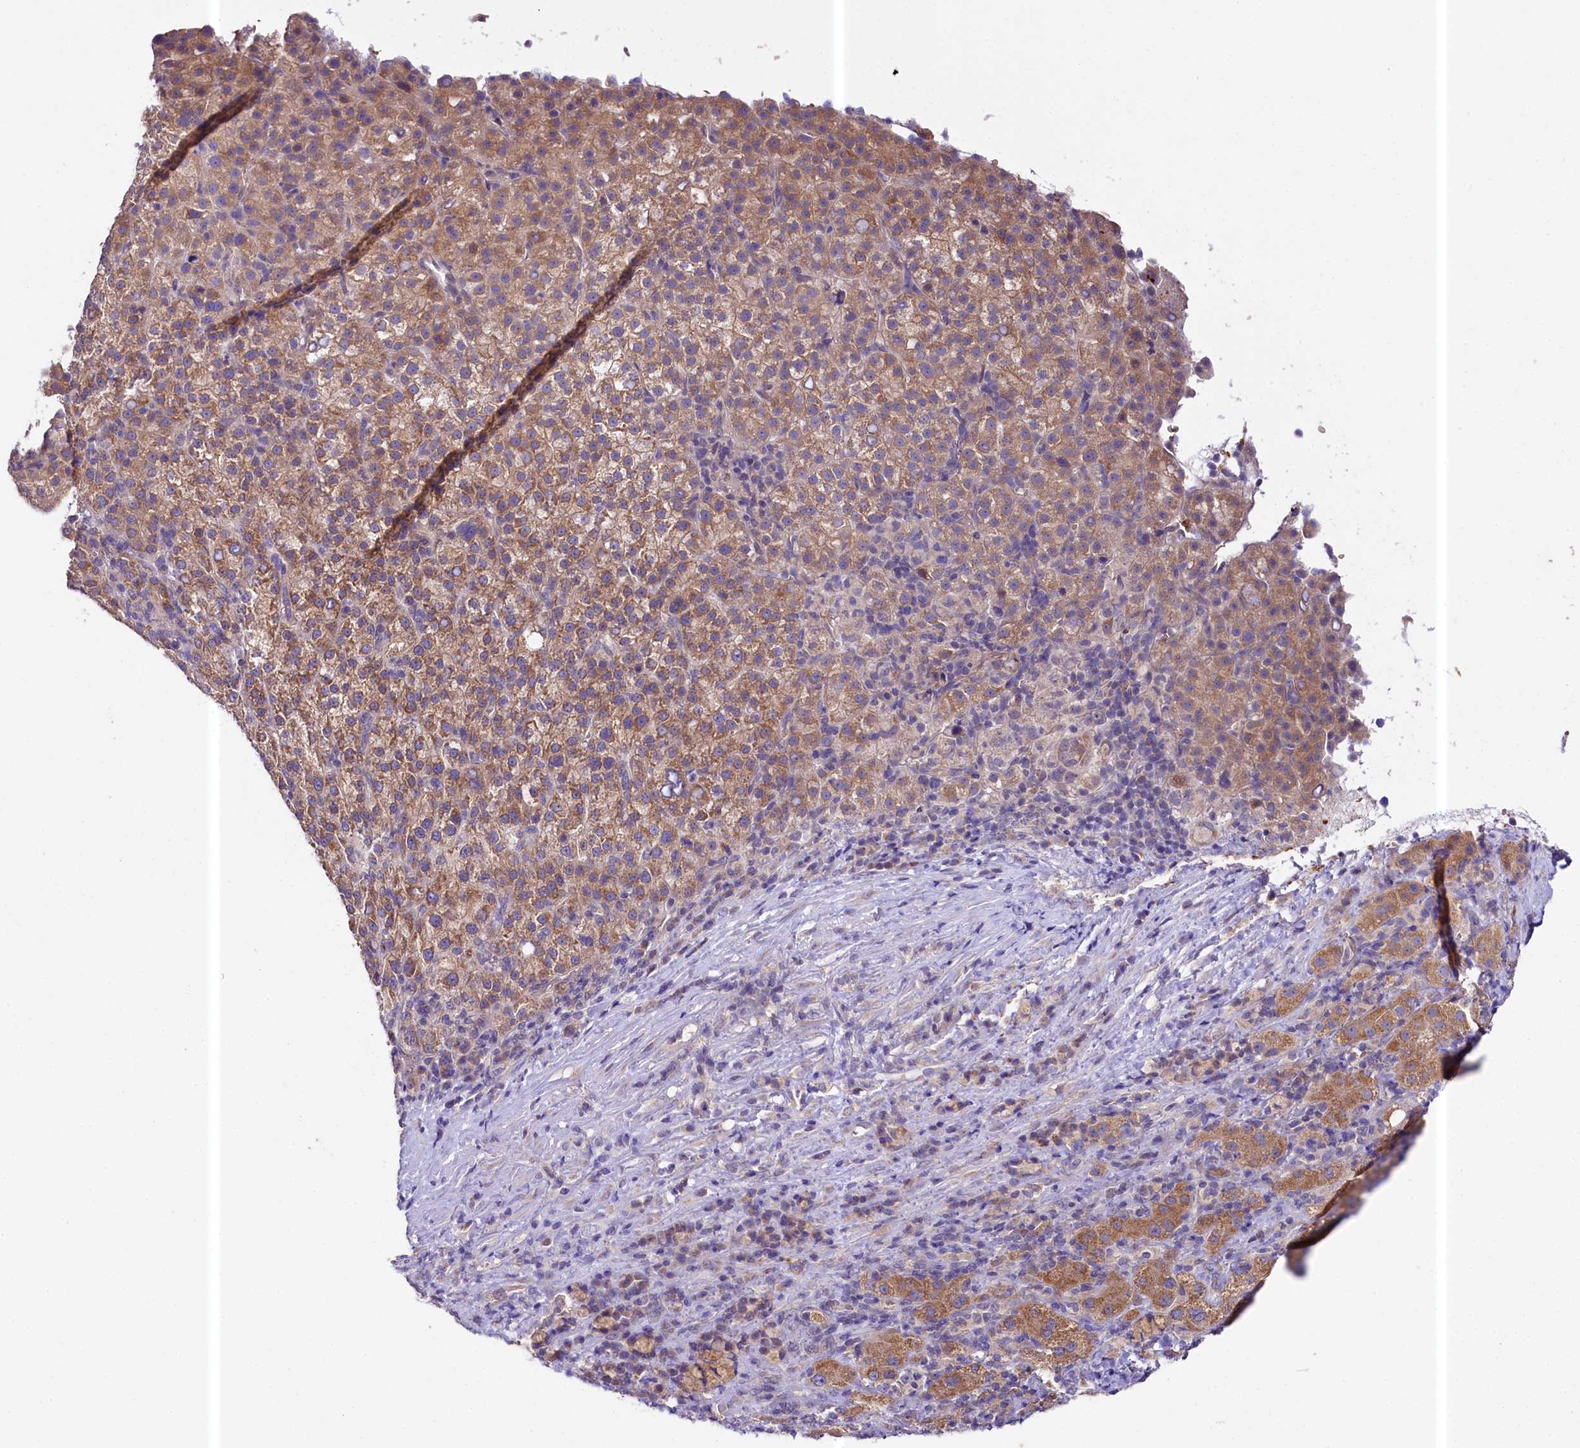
{"staining": {"intensity": "moderate", "quantity": ">75%", "location": "cytoplasmic/membranous"}, "tissue": "liver cancer", "cell_type": "Tumor cells", "image_type": "cancer", "snomed": [{"axis": "morphology", "description": "Carcinoma, Hepatocellular, NOS"}, {"axis": "topography", "description": "Liver"}], "caption": "The immunohistochemical stain labels moderate cytoplasmic/membranous expression in tumor cells of liver cancer (hepatocellular carcinoma) tissue. (DAB IHC, brown staining for protein, blue staining for nuclei).", "gene": "CEP295", "patient": {"sex": "female", "age": 58}}